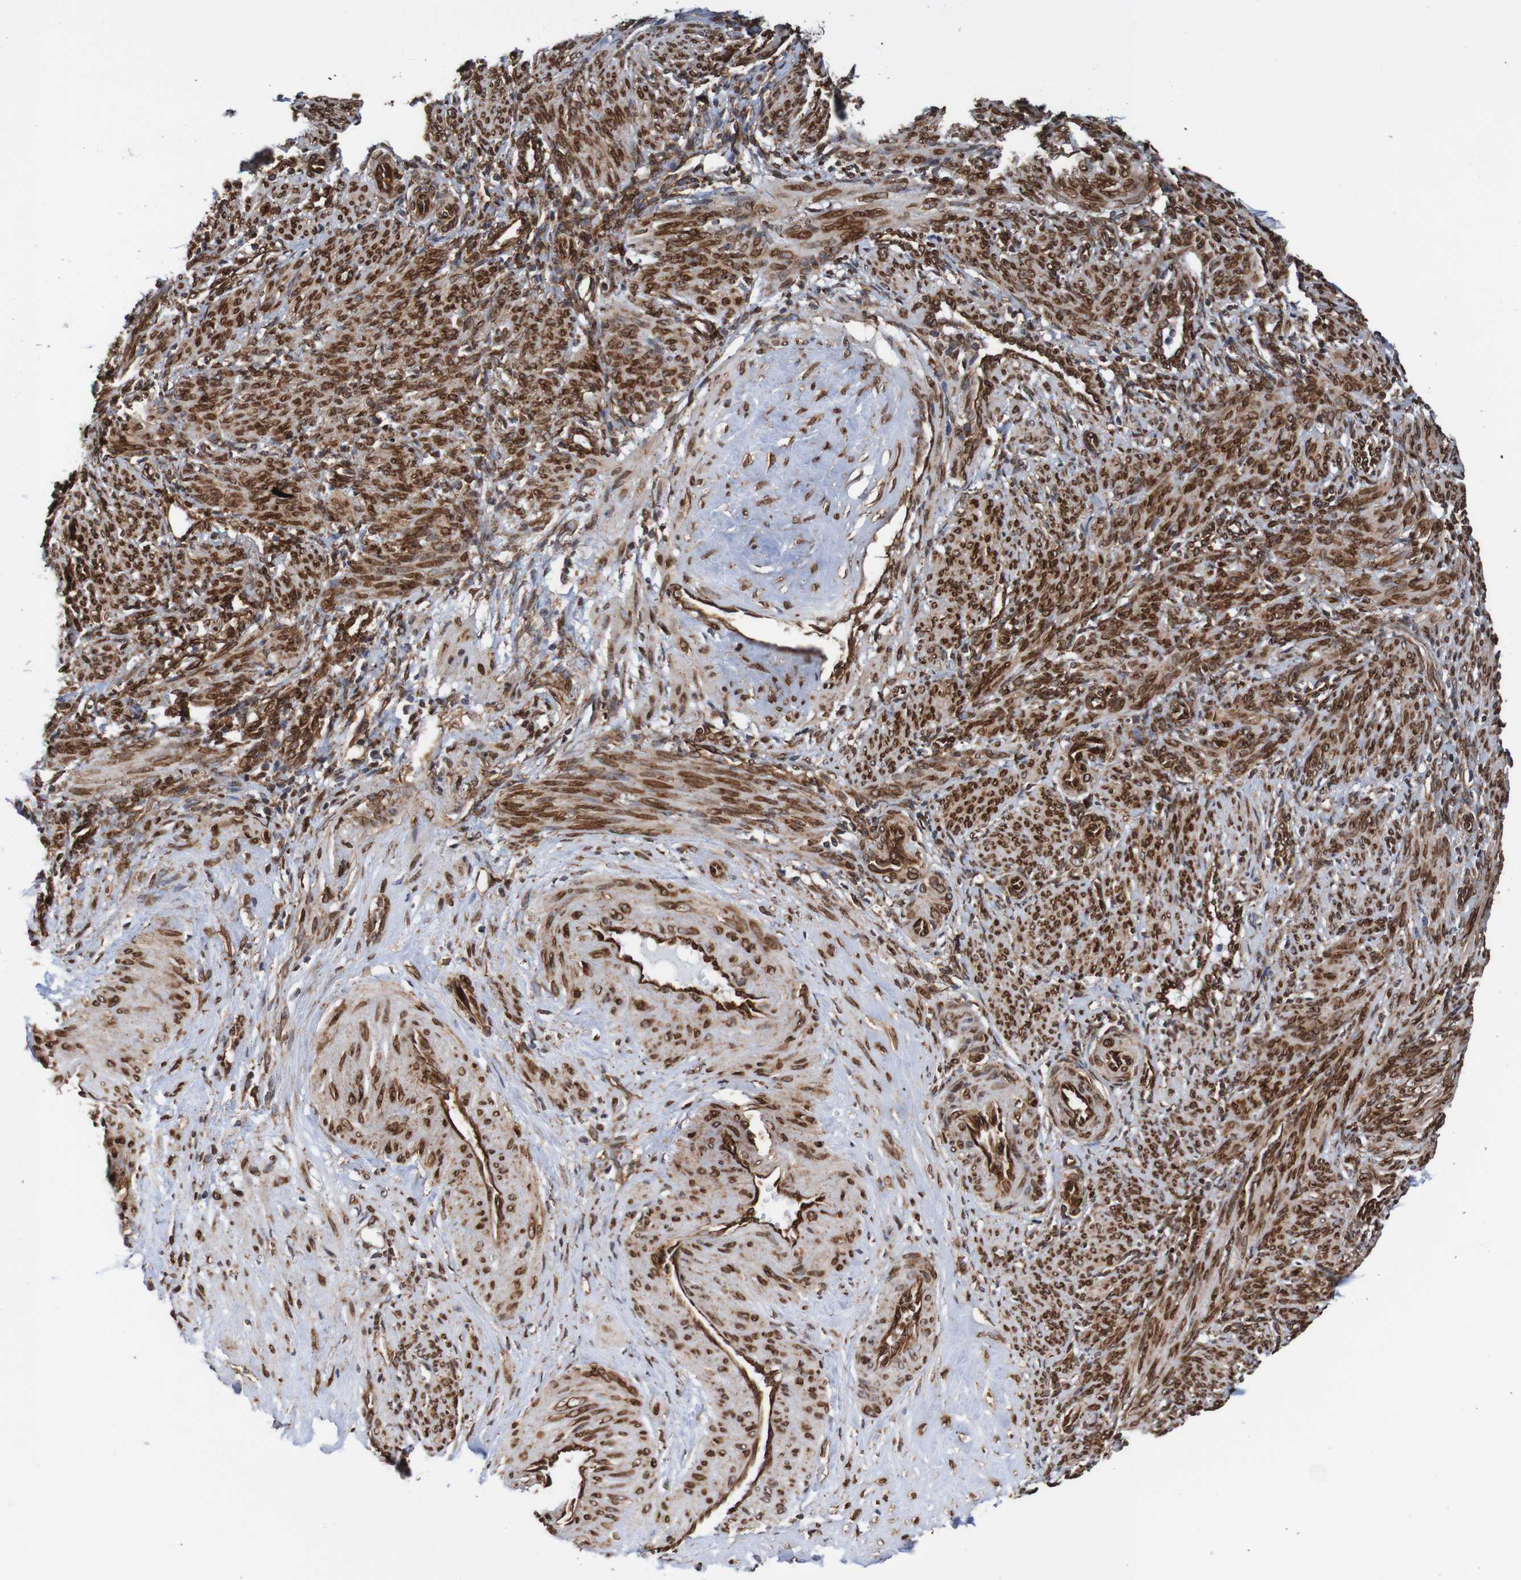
{"staining": {"intensity": "strong", "quantity": ">75%", "location": "cytoplasmic/membranous,nuclear"}, "tissue": "smooth muscle", "cell_type": "Smooth muscle cells", "image_type": "normal", "snomed": [{"axis": "morphology", "description": "Normal tissue, NOS"}, {"axis": "topography", "description": "Endometrium"}], "caption": "Protein expression by immunohistochemistry (IHC) reveals strong cytoplasmic/membranous,nuclear positivity in approximately >75% of smooth muscle cells in benign smooth muscle.", "gene": "TMEM109", "patient": {"sex": "female", "age": 33}}